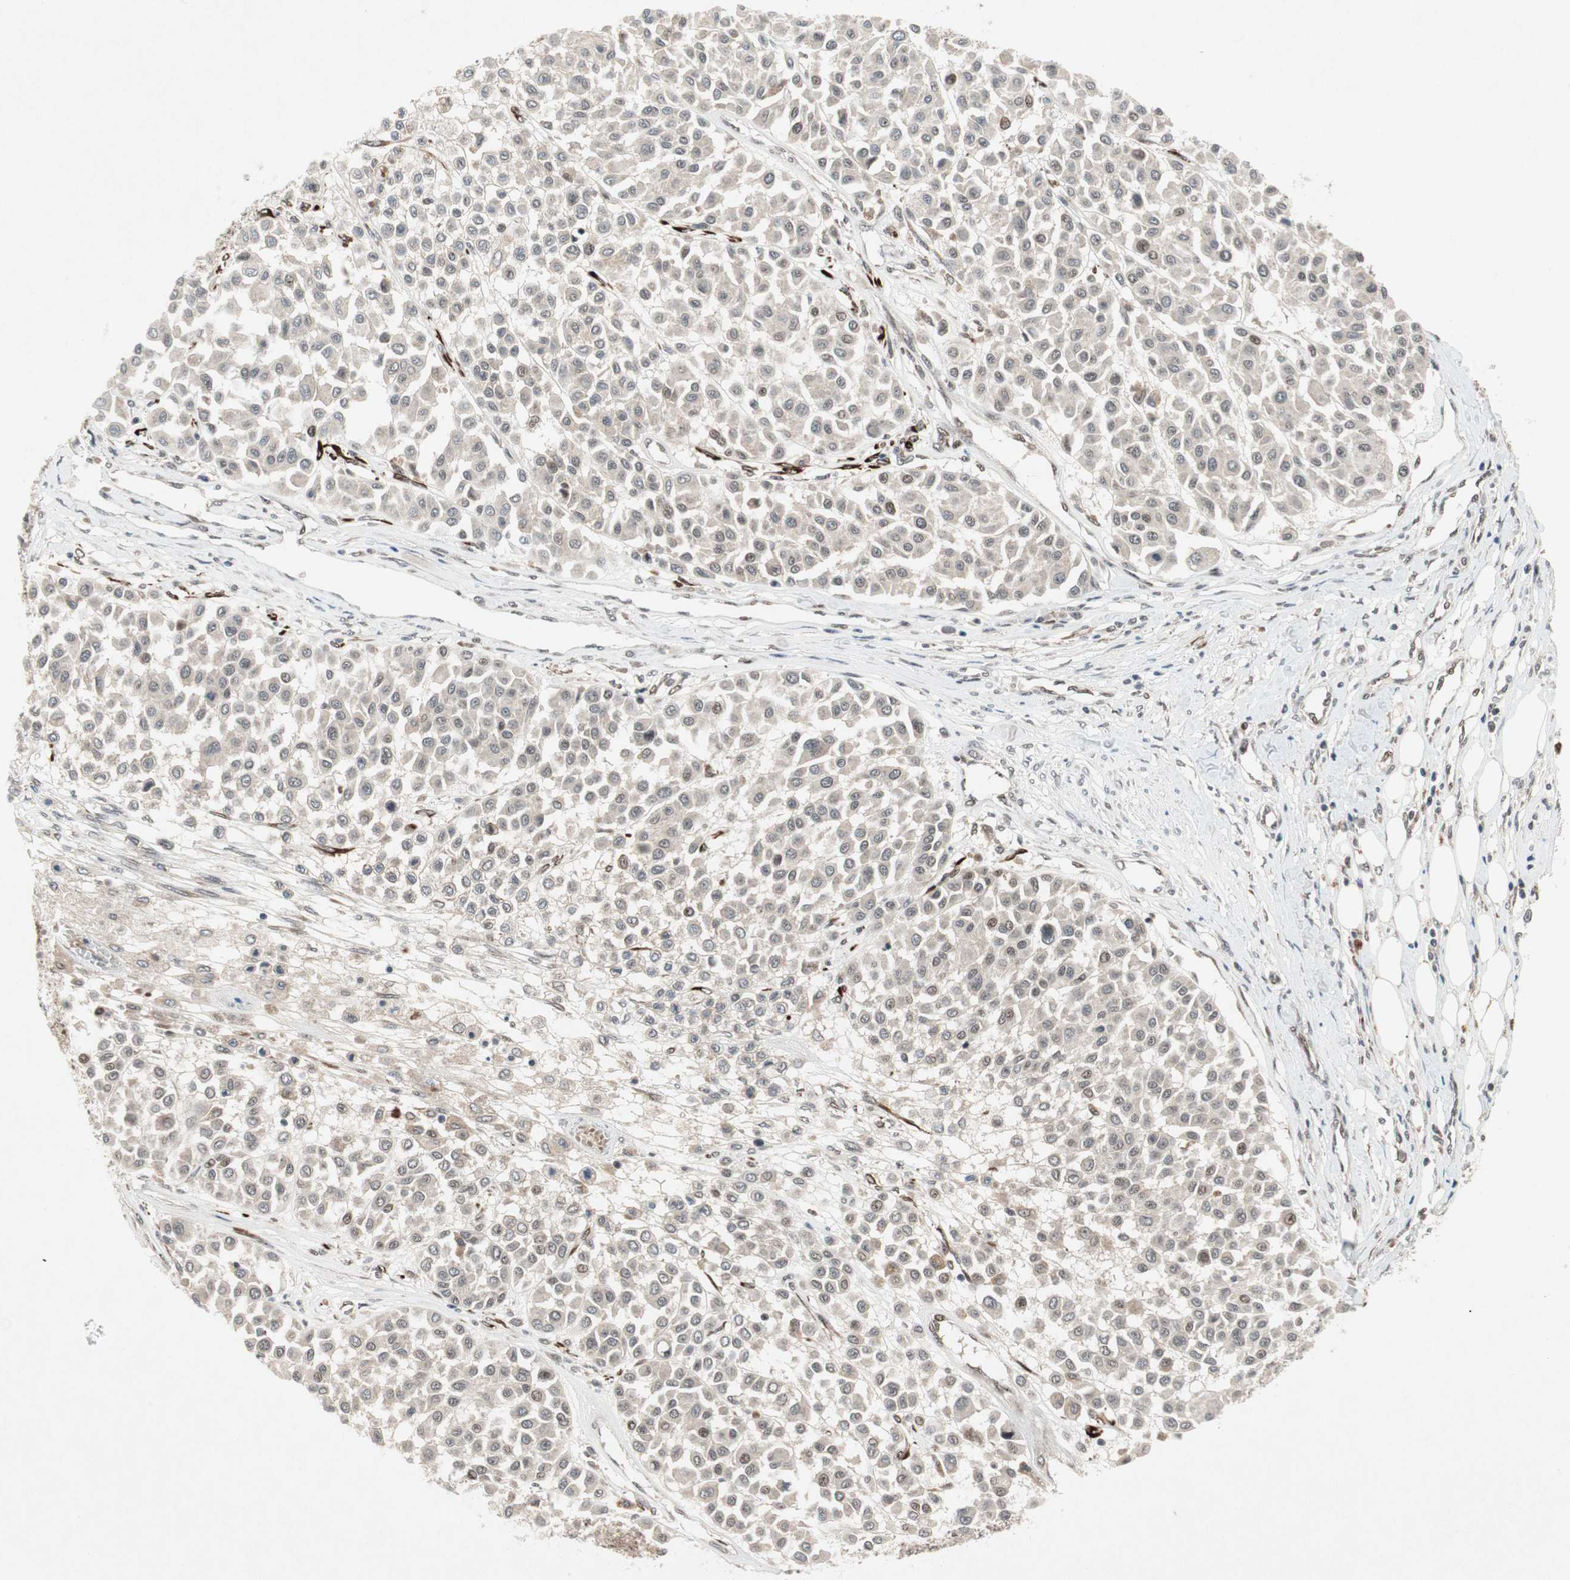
{"staining": {"intensity": "negative", "quantity": "none", "location": "none"}, "tissue": "melanoma", "cell_type": "Tumor cells", "image_type": "cancer", "snomed": [{"axis": "morphology", "description": "Malignant melanoma, Metastatic site"}, {"axis": "topography", "description": "Soft tissue"}], "caption": "Tumor cells are negative for protein expression in human melanoma.", "gene": "TCF12", "patient": {"sex": "male", "age": 41}}